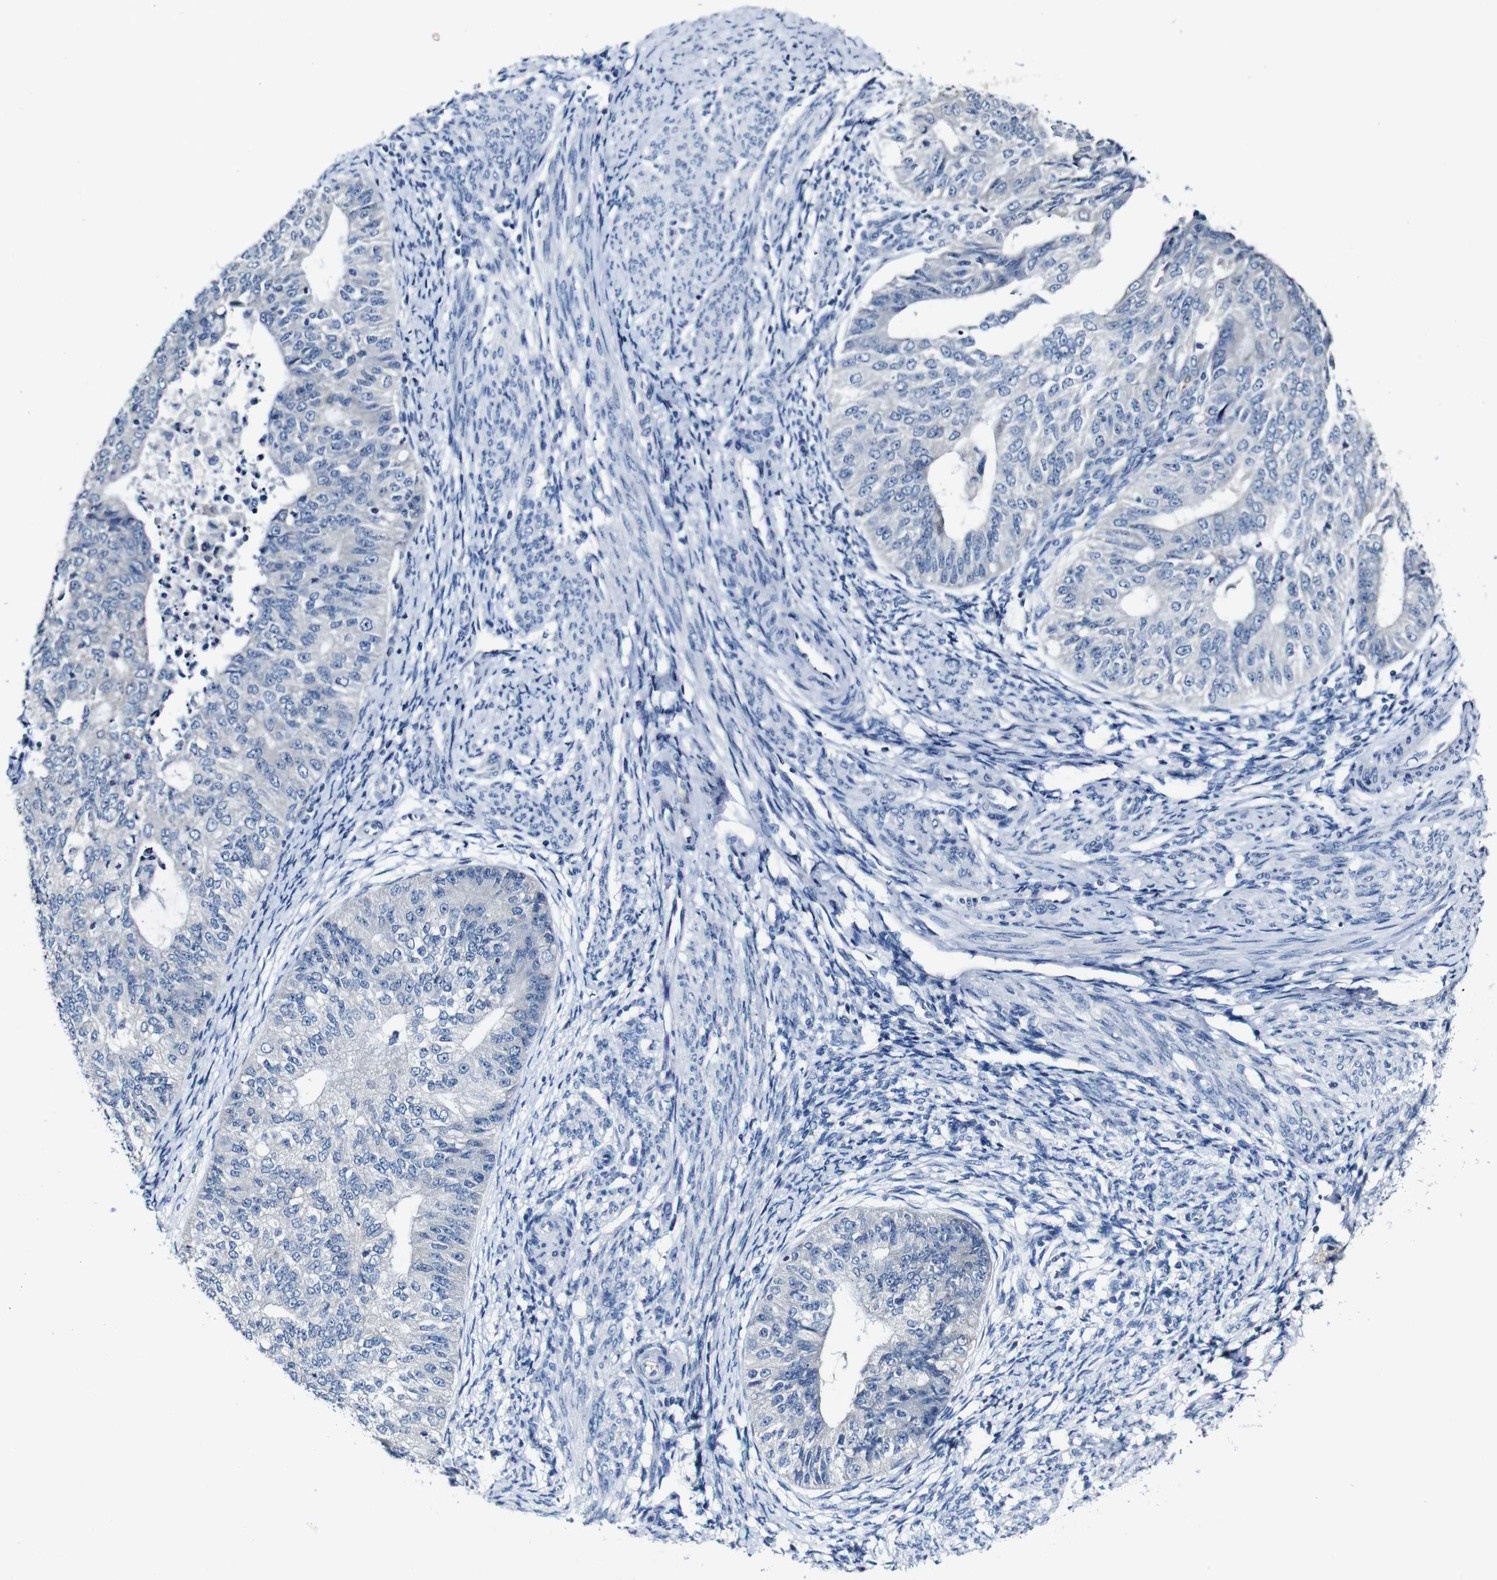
{"staining": {"intensity": "negative", "quantity": "none", "location": "none"}, "tissue": "endometrial cancer", "cell_type": "Tumor cells", "image_type": "cancer", "snomed": [{"axis": "morphology", "description": "Adenocarcinoma, NOS"}, {"axis": "topography", "description": "Endometrium"}], "caption": "Histopathology image shows no significant protein staining in tumor cells of endometrial adenocarcinoma.", "gene": "GRAMD1A", "patient": {"sex": "female", "age": 32}}